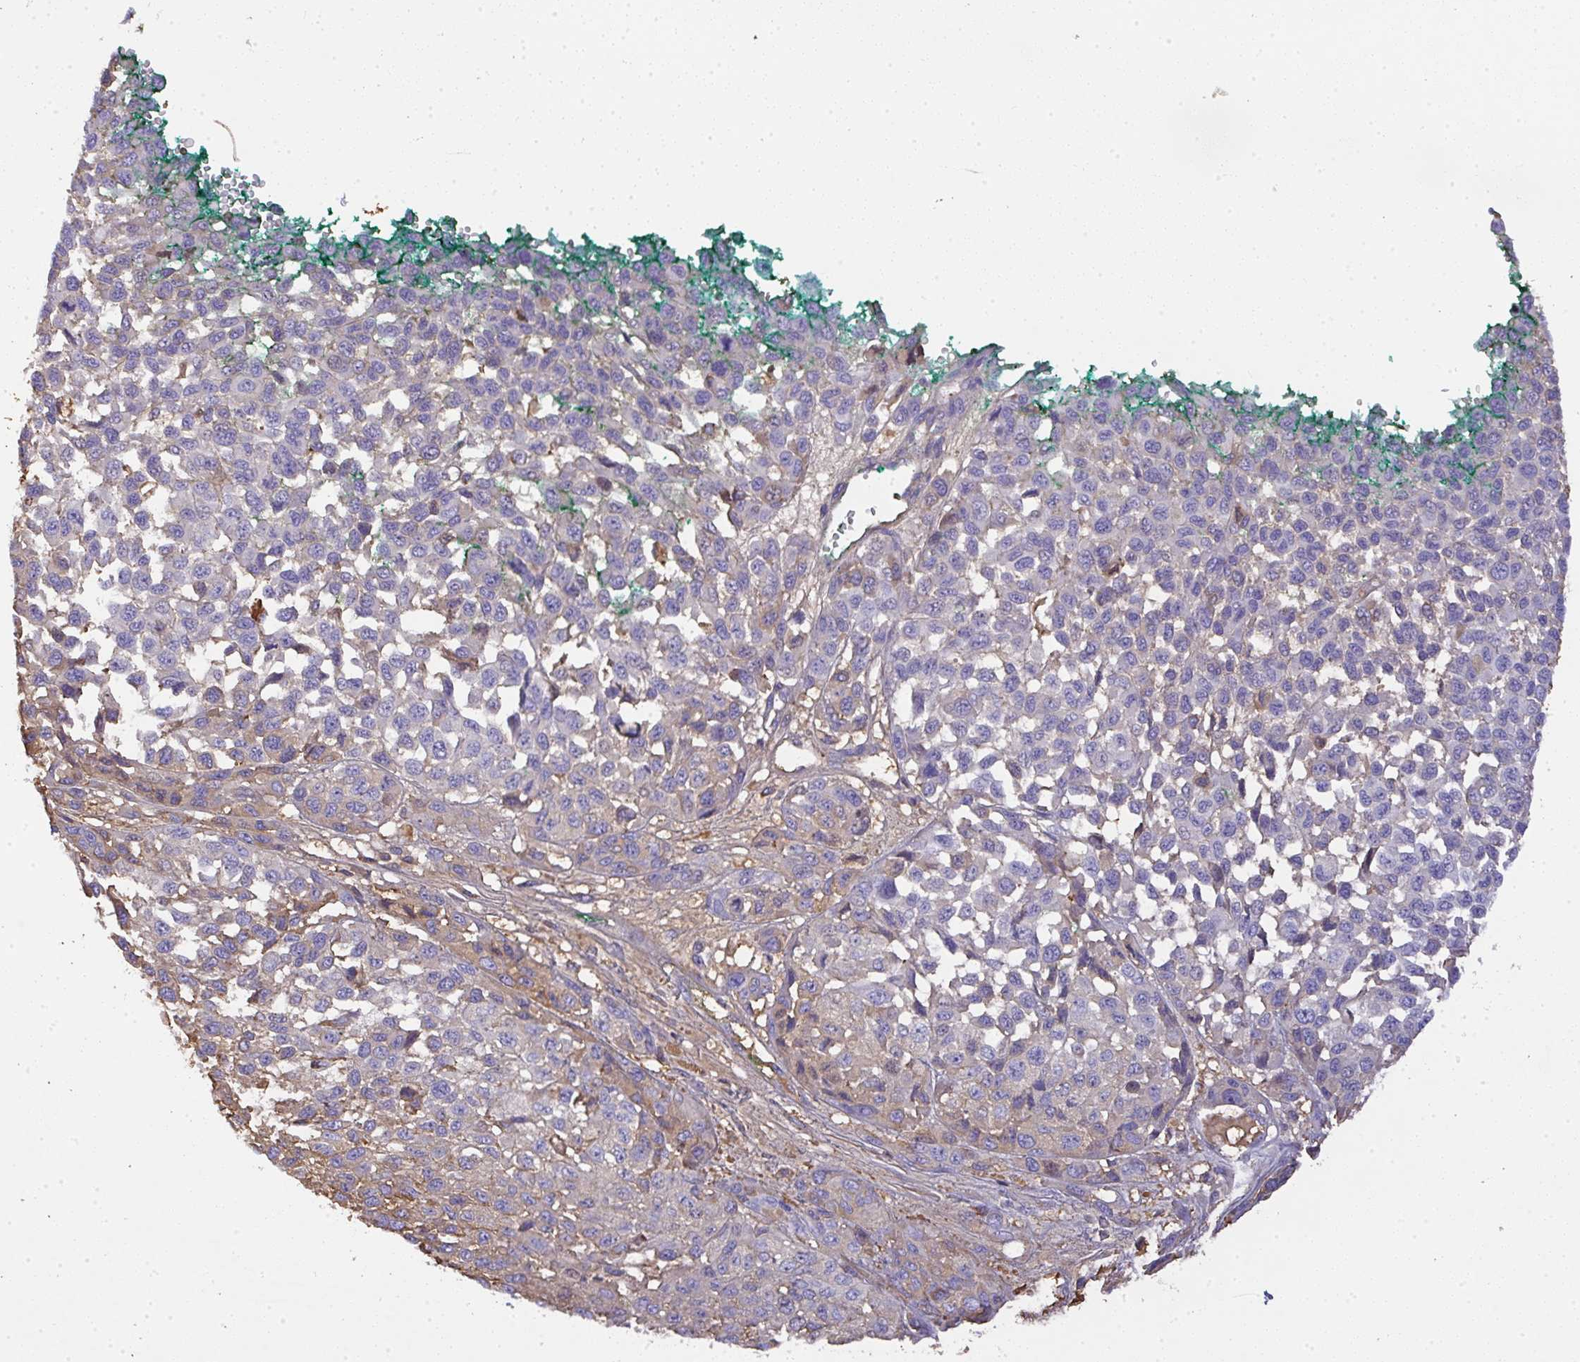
{"staining": {"intensity": "negative", "quantity": "none", "location": "none"}, "tissue": "melanoma", "cell_type": "Tumor cells", "image_type": "cancer", "snomed": [{"axis": "morphology", "description": "Malignant melanoma, NOS"}, {"axis": "topography", "description": "Skin"}], "caption": "Immunohistochemistry (IHC) image of malignant melanoma stained for a protein (brown), which demonstrates no positivity in tumor cells. The staining is performed using DAB brown chromogen with nuclei counter-stained in using hematoxylin.", "gene": "SMYD5", "patient": {"sex": "male", "age": 62}}